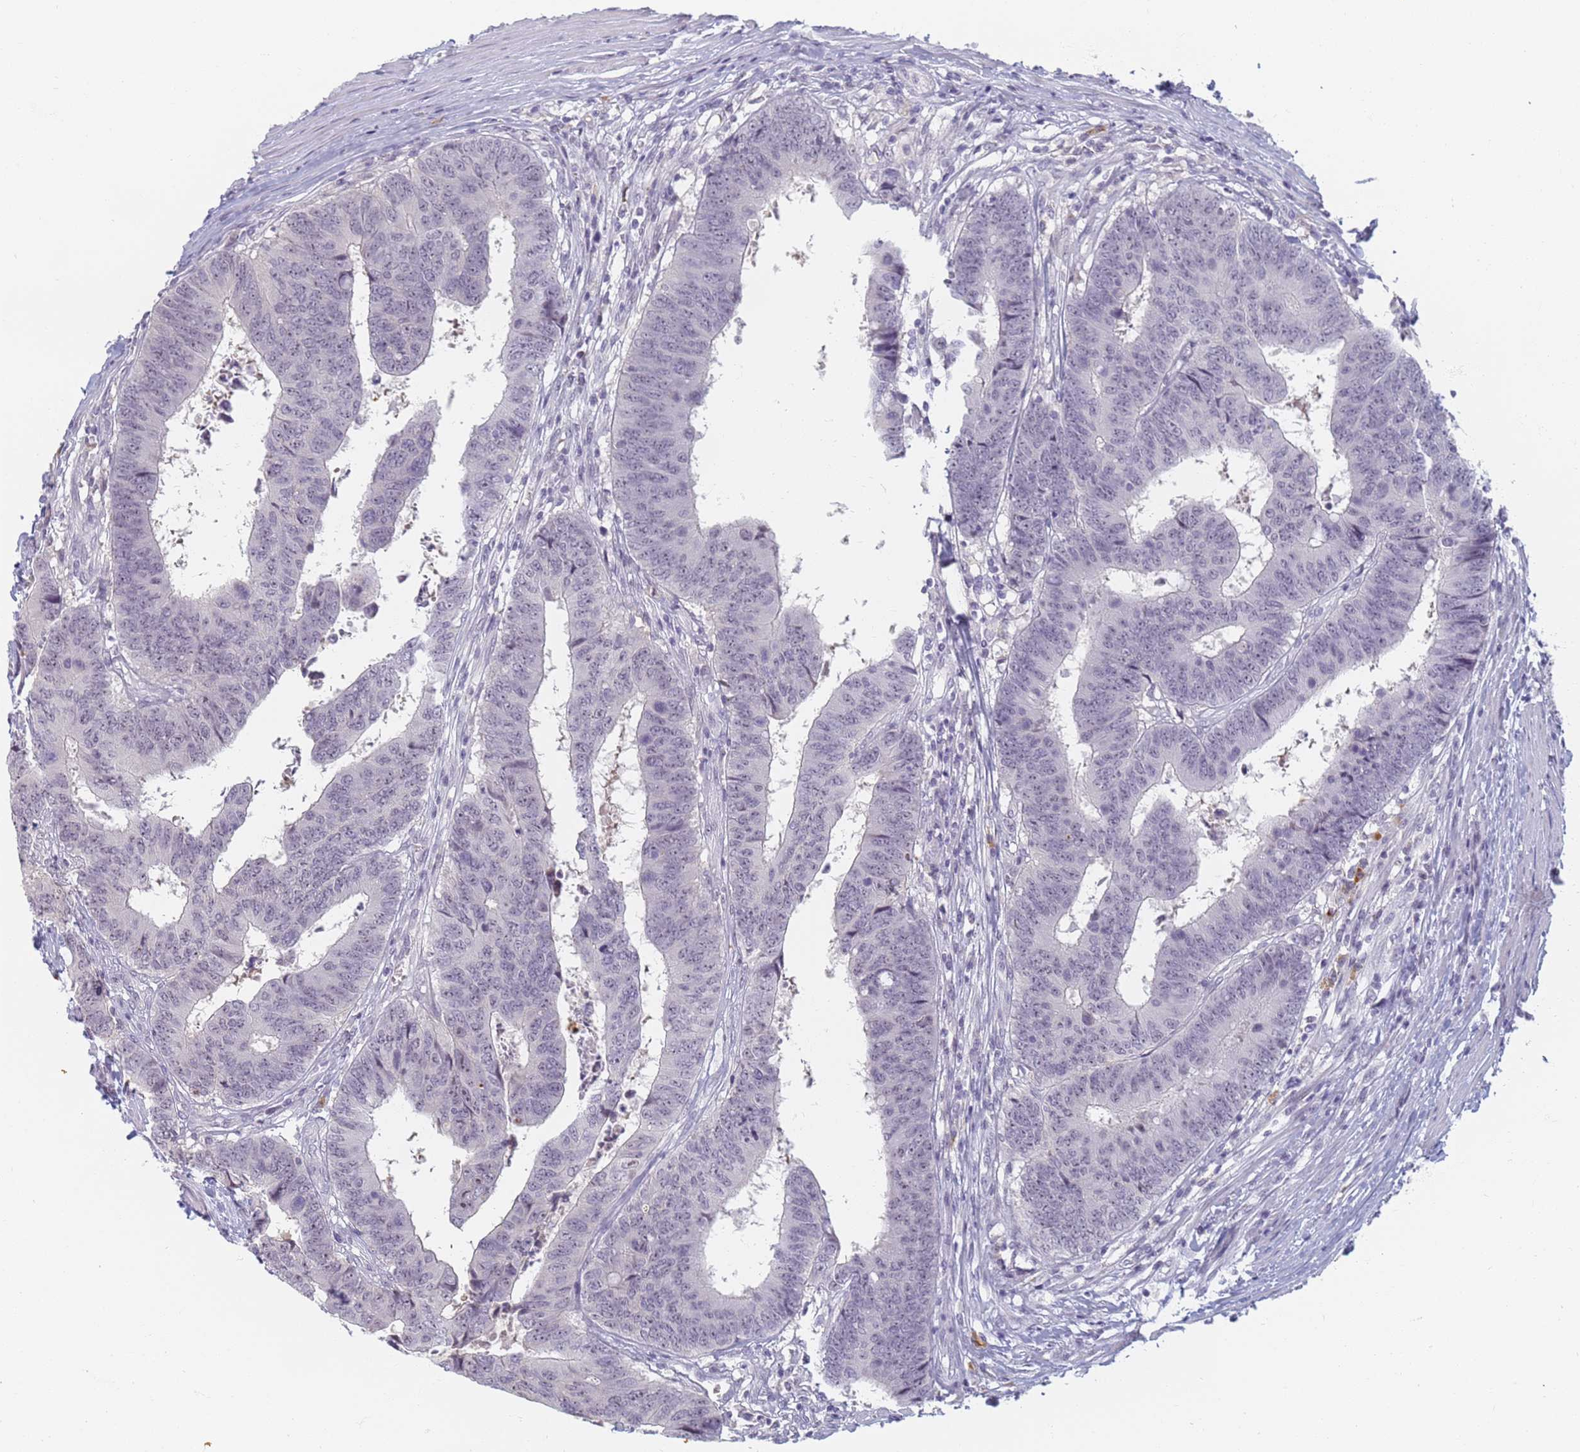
{"staining": {"intensity": "negative", "quantity": "none", "location": "none"}, "tissue": "colorectal cancer", "cell_type": "Tumor cells", "image_type": "cancer", "snomed": [{"axis": "morphology", "description": "Adenocarcinoma, NOS"}, {"axis": "topography", "description": "Rectum"}], "caption": "An immunohistochemistry (IHC) micrograph of colorectal cancer is shown. There is no staining in tumor cells of colorectal cancer.", "gene": "SLC38A9", "patient": {"sex": "male", "age": 84}}